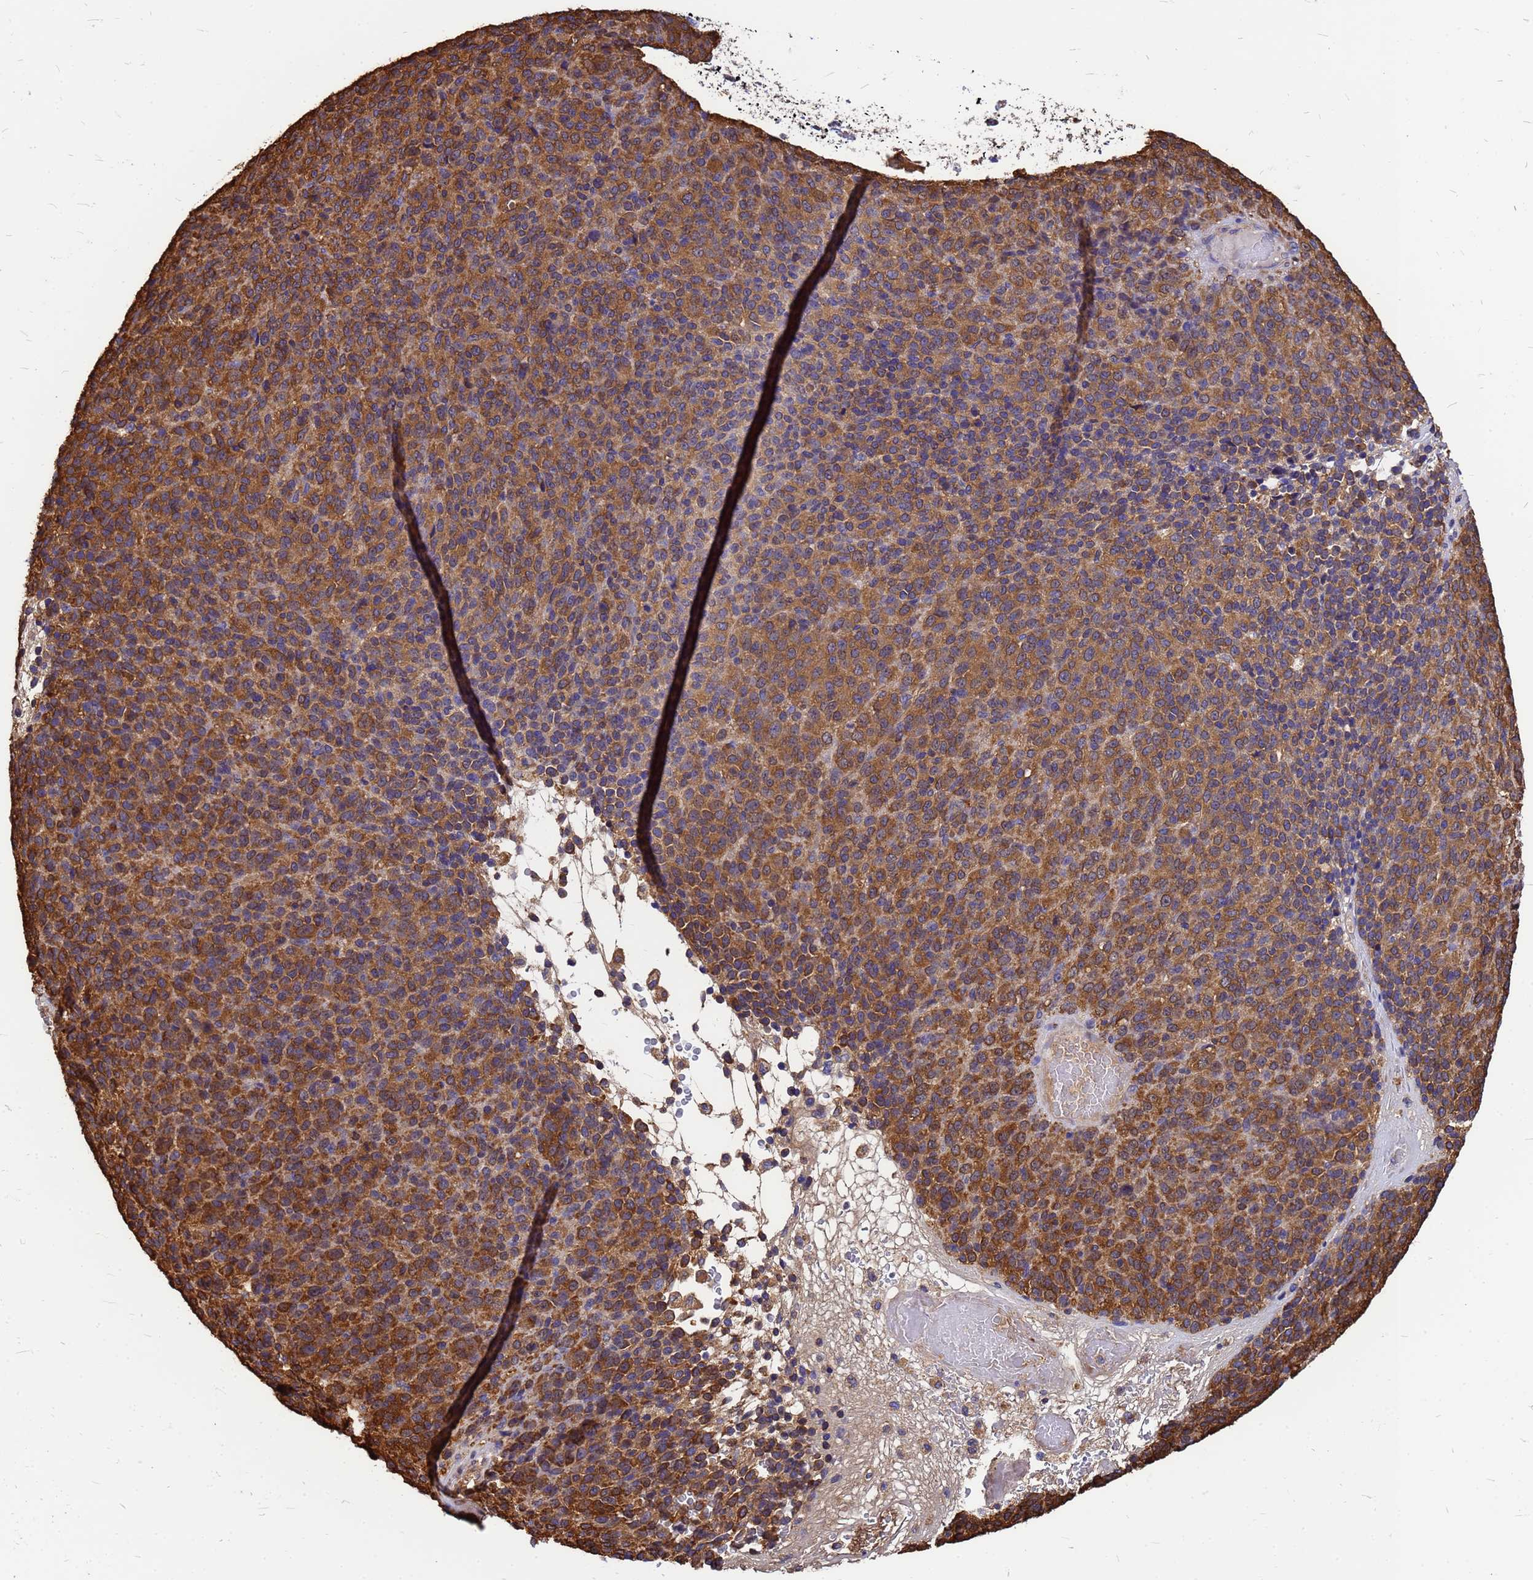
{"staining": {"intensity": "moderate", "quantity": ">75%", "location": "cytoplasmic/membranous"}, "tissue": "melanoma", "cell_type": "Tumor cells", "image_type": "cancer", "snomed": [{"axis": "morphology", "description": "Malignant melanoma, Metastatic site"}, {"axis": "topography", "description": "Brain"}], "caption": "Malignant melanoma (metastatic site) stained with a brown dye demonstrates moderate cytoplasmic/membranous positive staining in approximately >75% of tumor cells.", "gene": "GID4", "patient": {"sex": "female", "age": 56}}